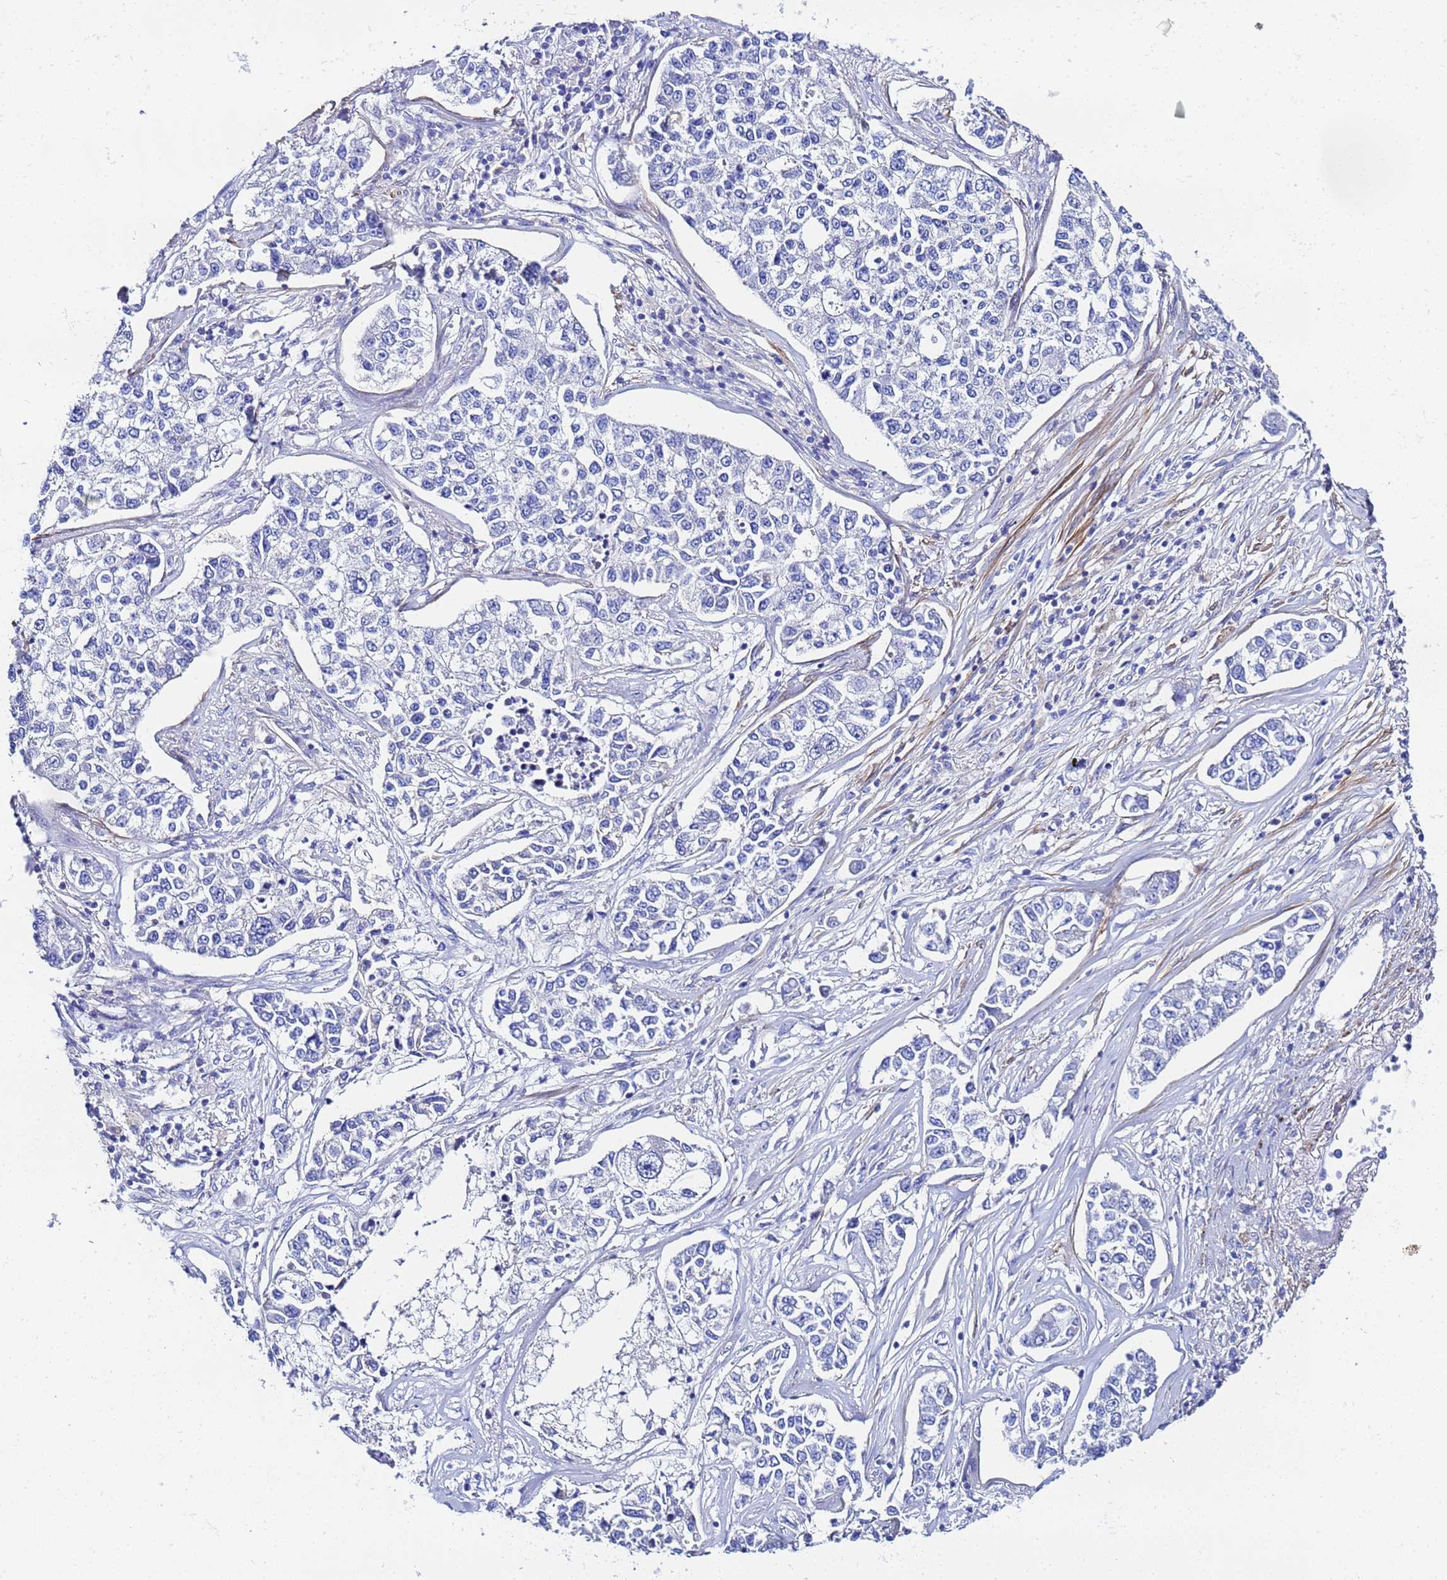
{"staining": {"intensity": "negative", "quantity": "none", "location": "none"}, "tissue": "lung cancer", "cell_type": "Tumor cells", "image_type": "cancer", "snomed": [{"axis": "morphology", "description": "Adenocarcinoma, NOS"}, {"axis": "topography", "description": "Lung"}], "caption": "An image of lung cancer stained for a protein displays no brown staining in tumor cells.", "gene": "RAB39B", "patient": {"sex": "male", "age": 49}}